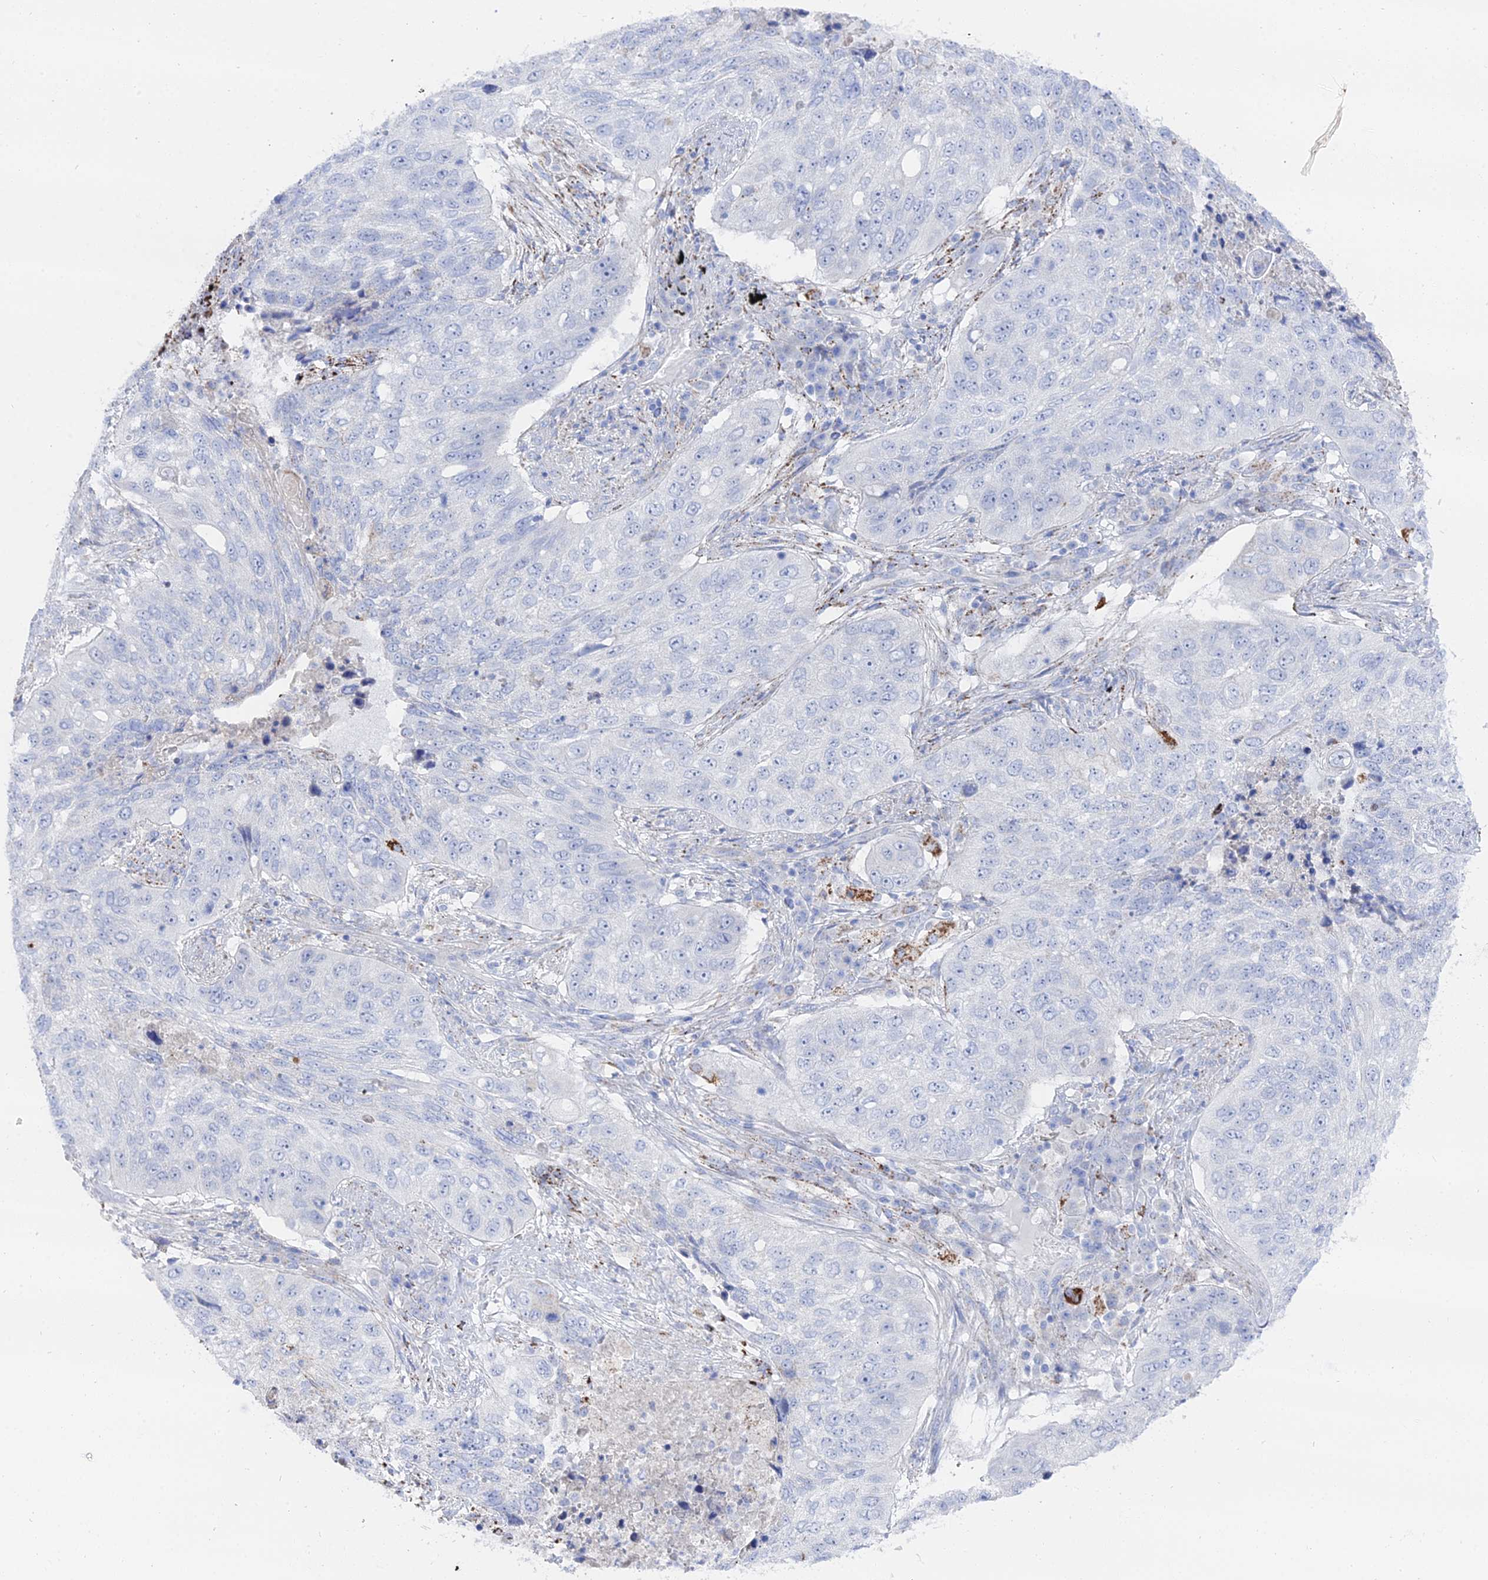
{"staining": {"intensity": "negative", "quantity": "none", "location": "none"}, "tissue": "lung cancer", "cell_type": "Tumor cells", "image_type": "cancer", "snomed": [{"axis": "morphology", "description": "Squamous cell carcinoma, NOS"}, {"axis": "topography", "description": "Lung"}], "caption": "A histopathology image of human lung cancer (squamous cell carcinoma) is negative for staining in tumor cells.", "gene": "DHX34", "patient": {"sex": "female", "age": 63}}